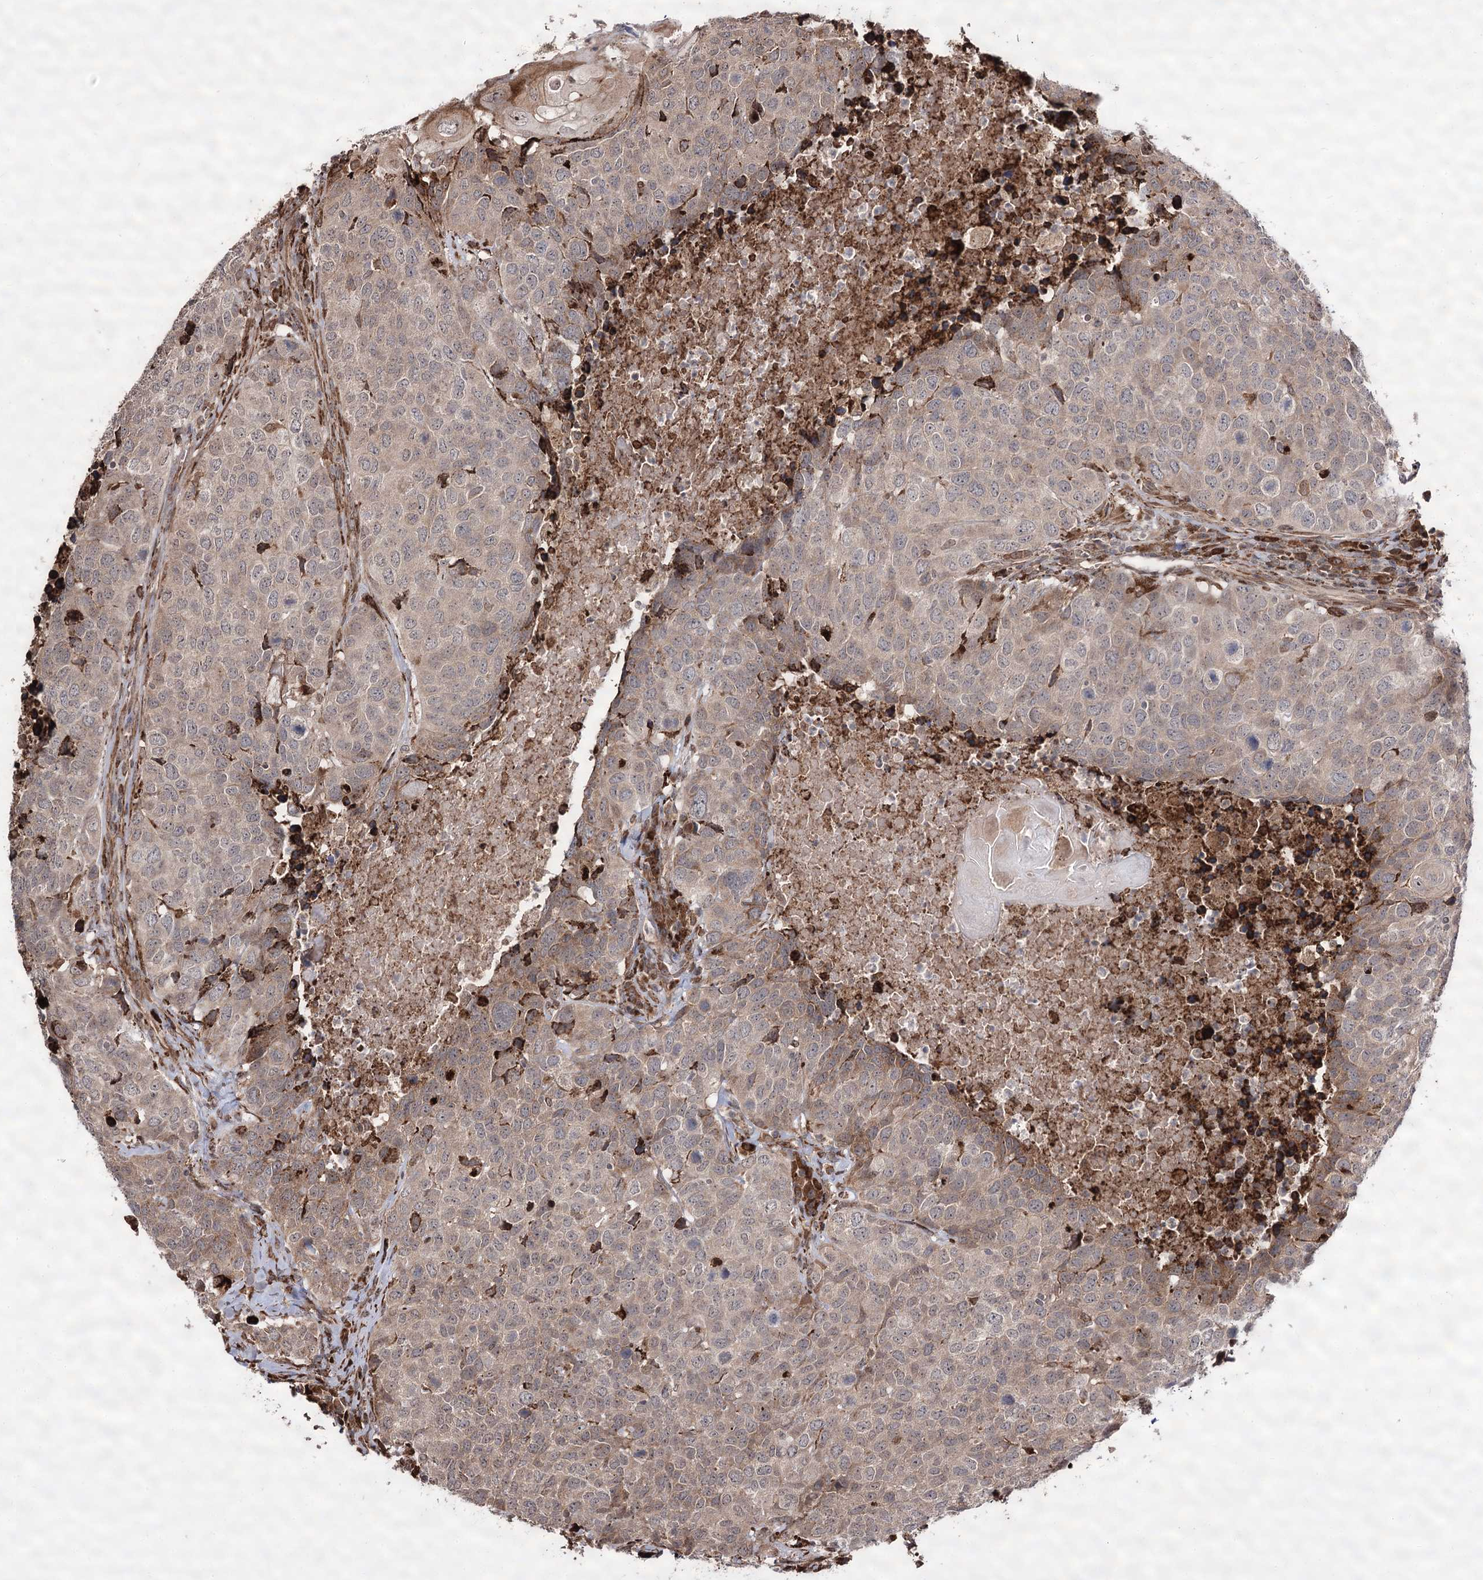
{"staining": {"intensity": "weak", "quantity": ">75%", "location": "cytoplasmic/membranous"}, "tissue": "head and neck cancer", "cell_type": "Tumor cells", "image_type": "cancer", "snomed": [{"axis": "morphology", "description": "Squamous cell carcinoma, NOS"}, {"axis": "topography", "description": "Head-Neck"}], "caption": "Approximately >75% of tumor cells in head and neck squamous cell carcinoma show weak cytoplasmic/membranous protein expression as visualized by brown immunohistochemical staining.", "gene": "FANCL", "patient": {"sex": "male", "age": 66}}